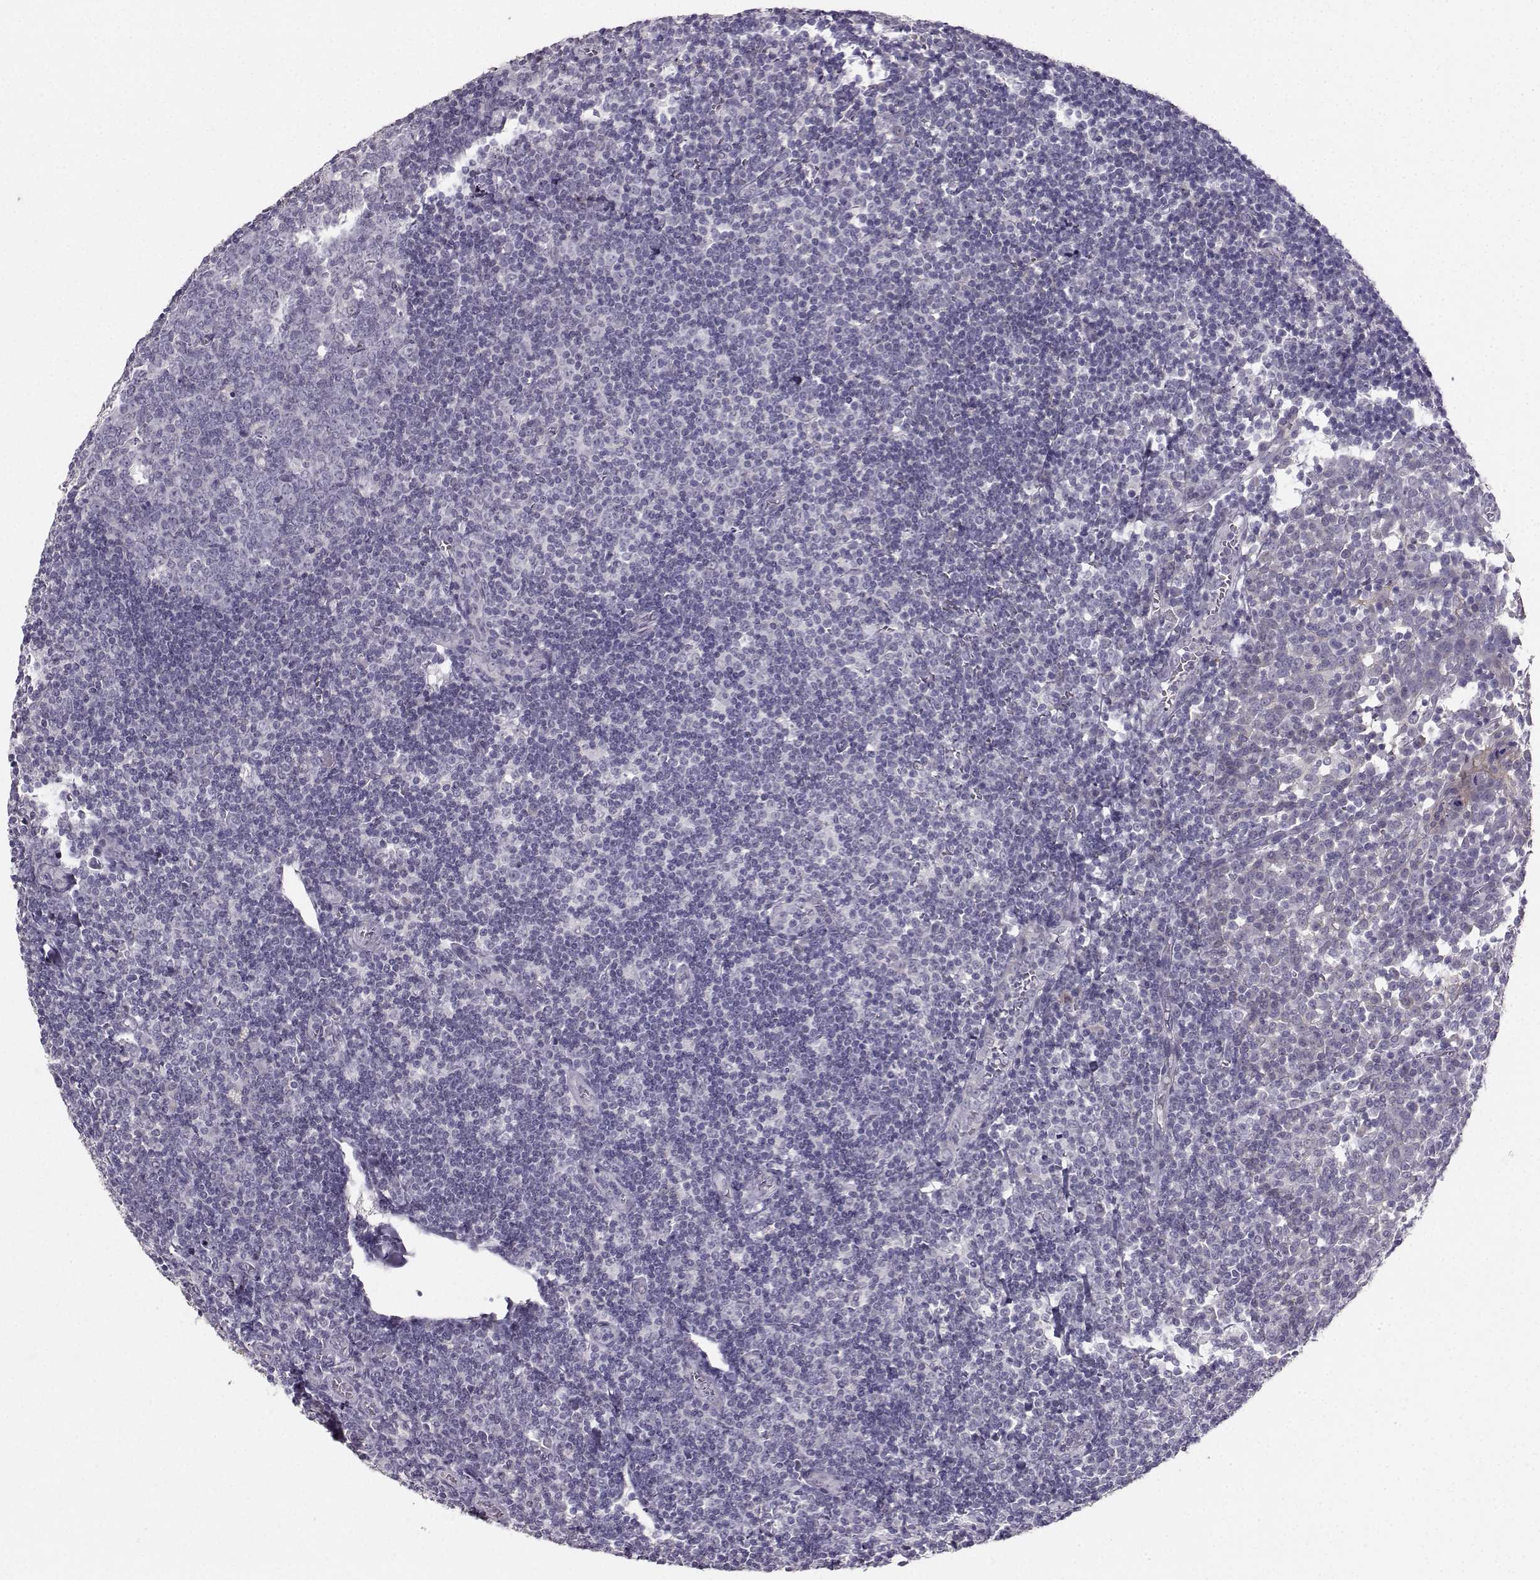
{"staining": {"intensity": "negative", "quantity": "none", "location": "none"}, "tissue": "tonsil", "cell_type": "Germinal center cells", "image_type": "normal", "snomed": [{"axis": "morphology", "description": "Normal tissue, NOS"}, {"axis": "topography", "description": "Tonsil"}], "caption": "Immunohistochemistry micrograph of unremarkable tonsil stained for a protein (brown), which shows no staining in germinal center cells.", "gene": "PKP2", "patient": {"sex": "female", "age": 12}}